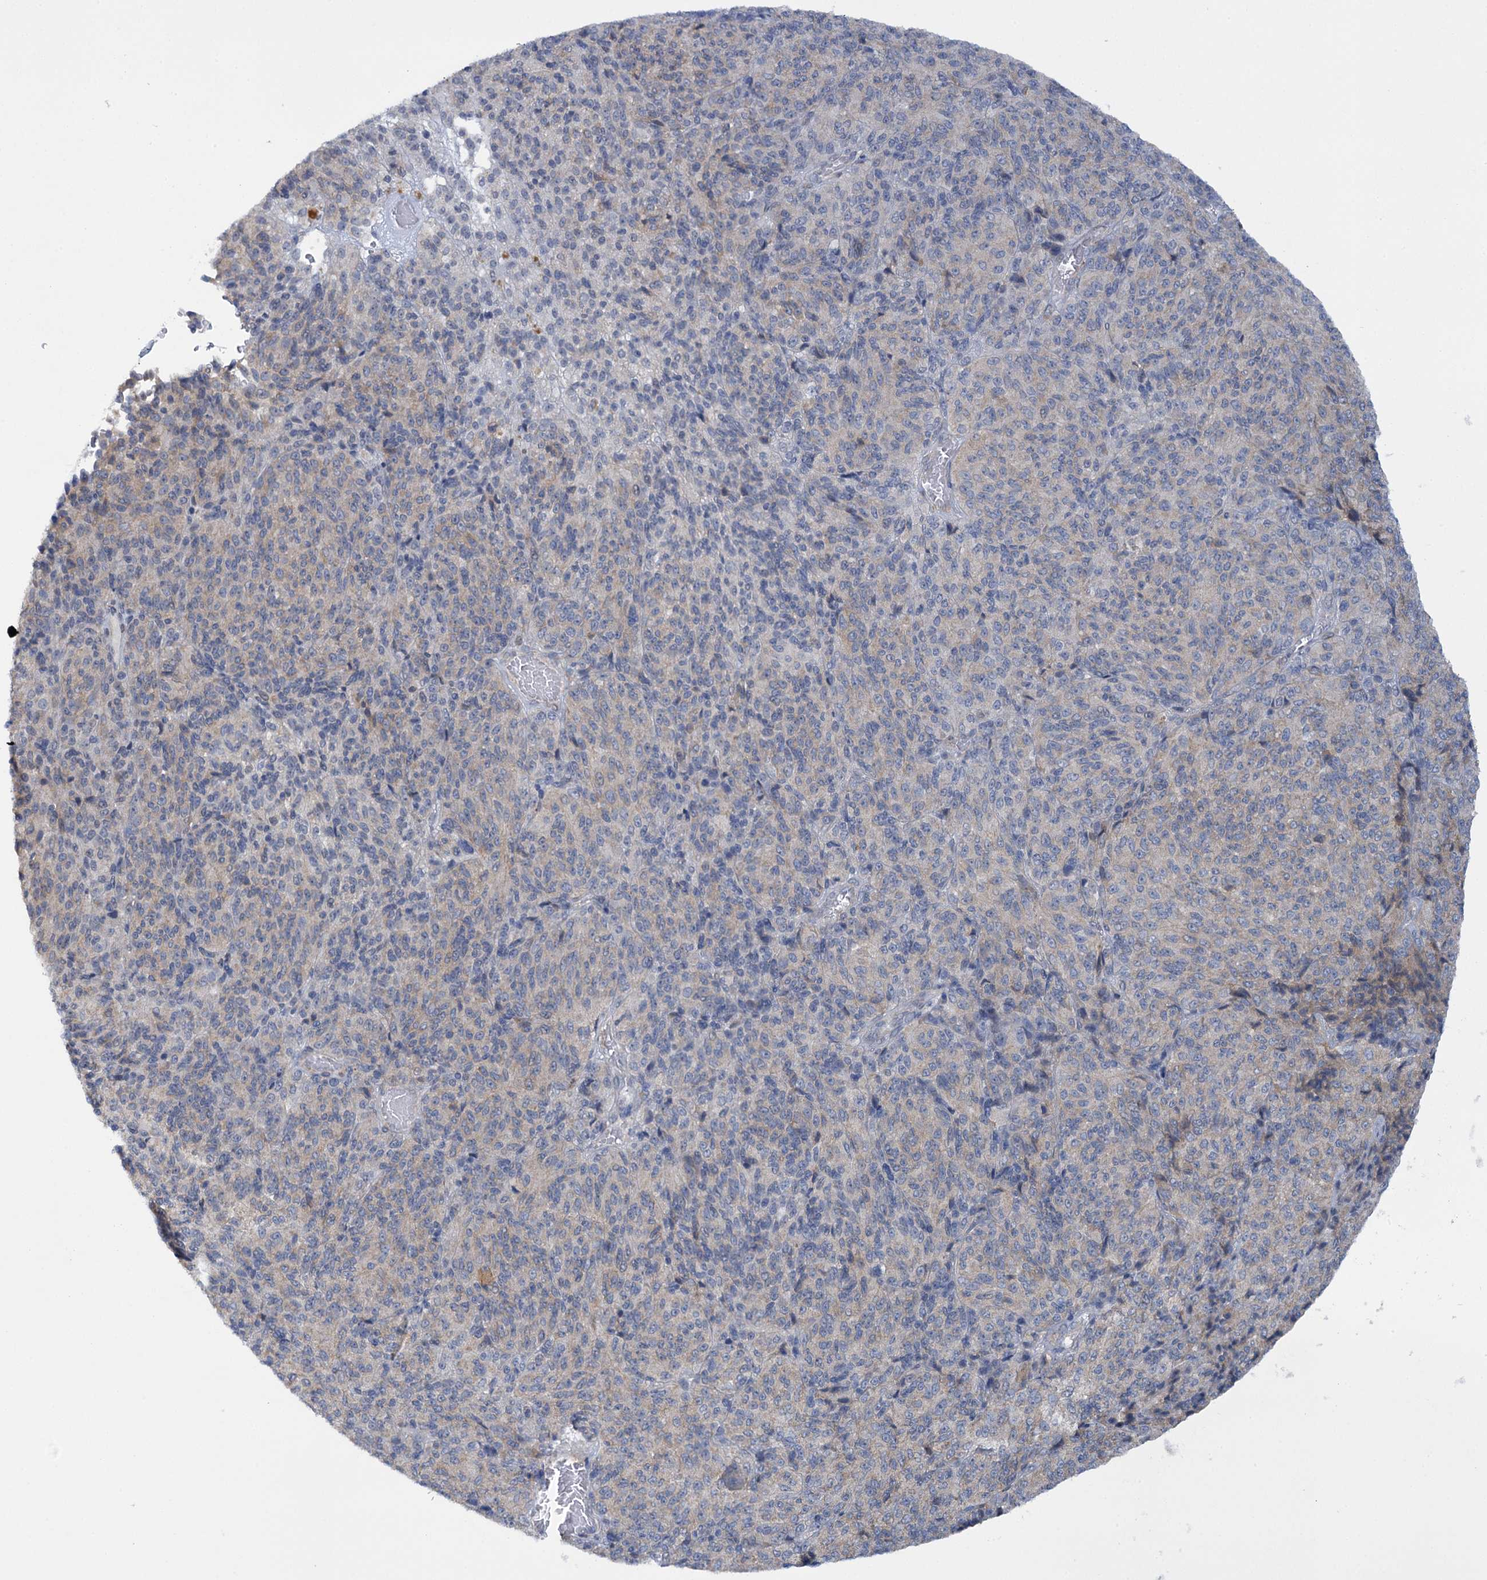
{"staining": {"intensity": "negative", "quantity": "none", "location": "none"}, "tissue": "melanoma", "cell_type": "Tumor cells", "image_type": "cancer", "snomed": [{"axis": "morphology", "description": "Malignant melanoma, Metastatic site"}, {"axis": "topography", "description": "Brain"}], "caption": "There is no significant staining in tumor cells of malignant melanoma (metastatic site).", "gene": "MBLAC2", "patient": {"sex": "female", "age": 56}}